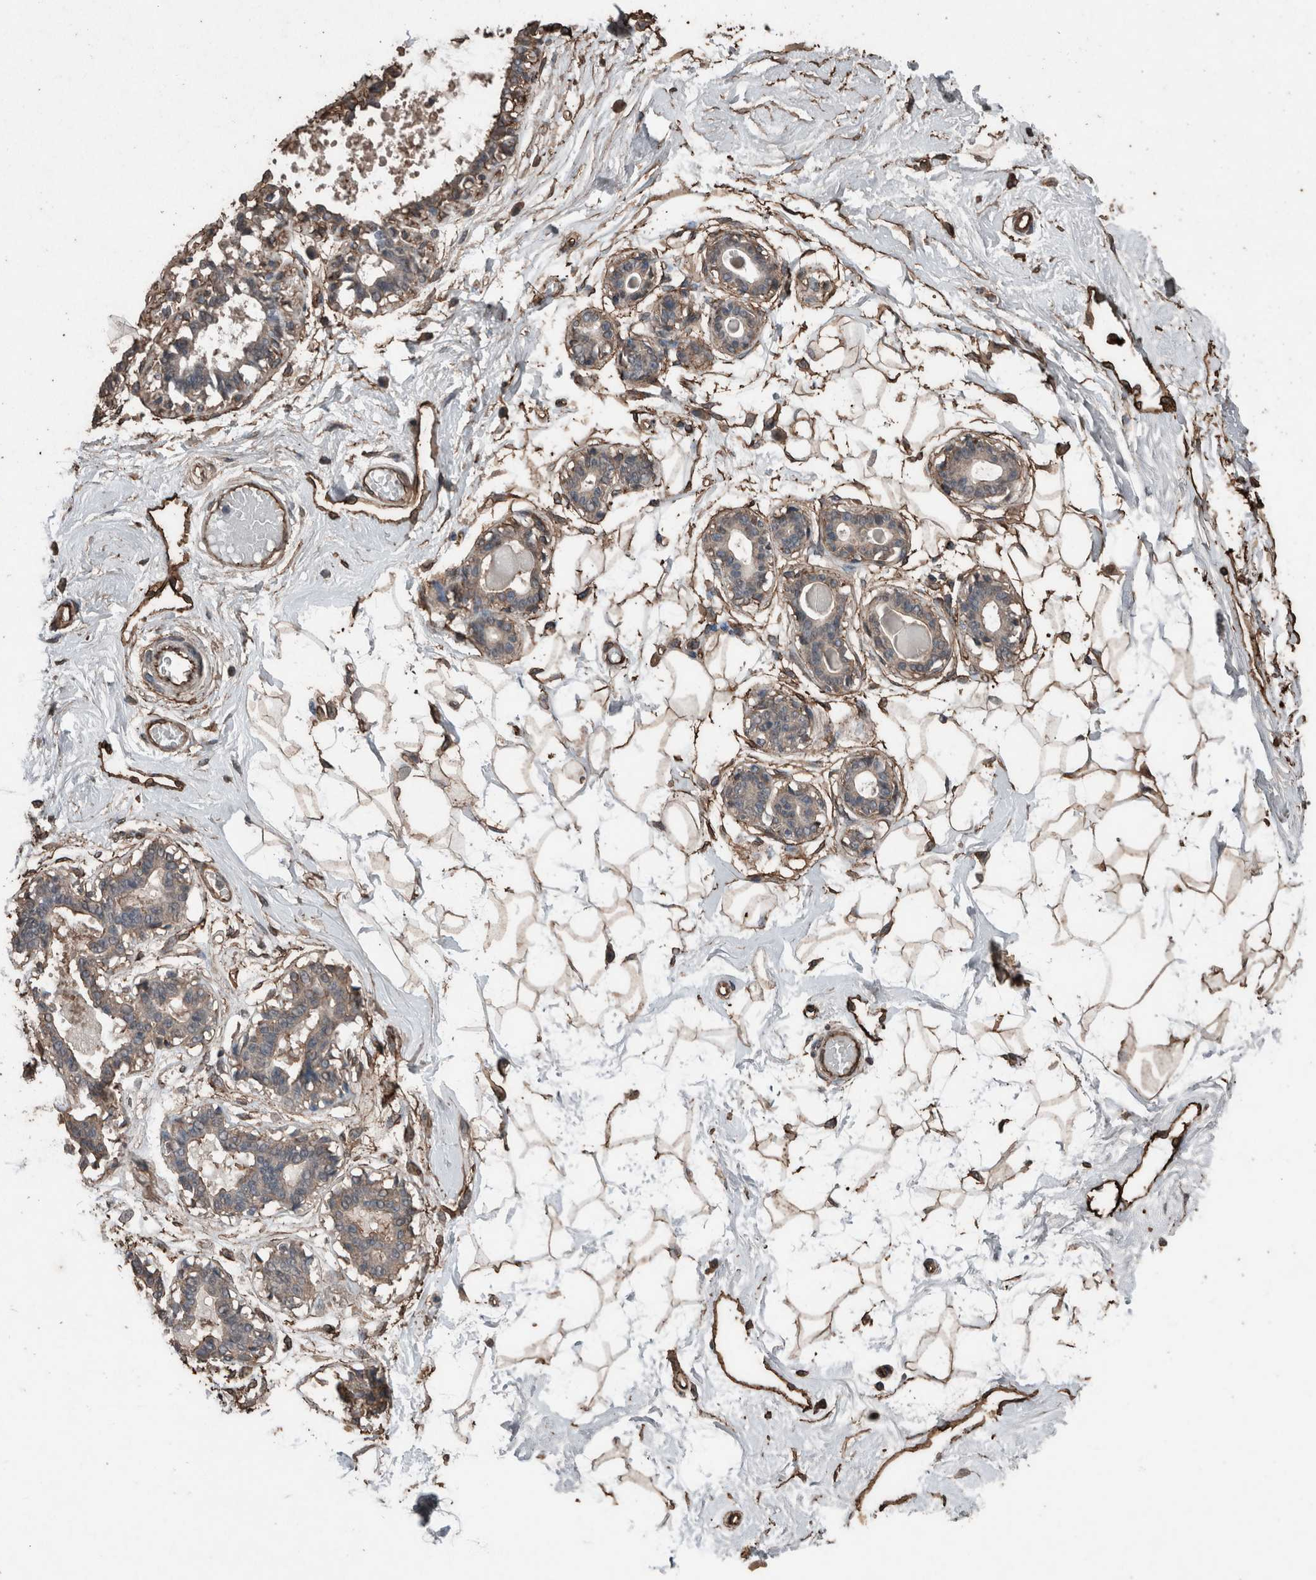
{"staining": {"intensity": "weak", "quantity": "25%-75%", "location": "cytoplasmic/membranous"}, "tissue": "breast", "cell_type": "Adipocytes", "image_type": "normal", "snomed": [{"axis": "morphology", "description": "Normal tissue, NOS"}, {"axis": "topography", "description": "Breast"}], "caption": "Immunohistochemistry (IHC) histopathology image of unremarkable breast: breast stained using IHC demonstrates low levels of weak protein expression localized specifically in the cytoplasmic/membranous of adipocytes, appearing as a cytoplasmic/membranous brown color.", "gene": "S100A10", "patient": {"sex": "female", "age": 45}}